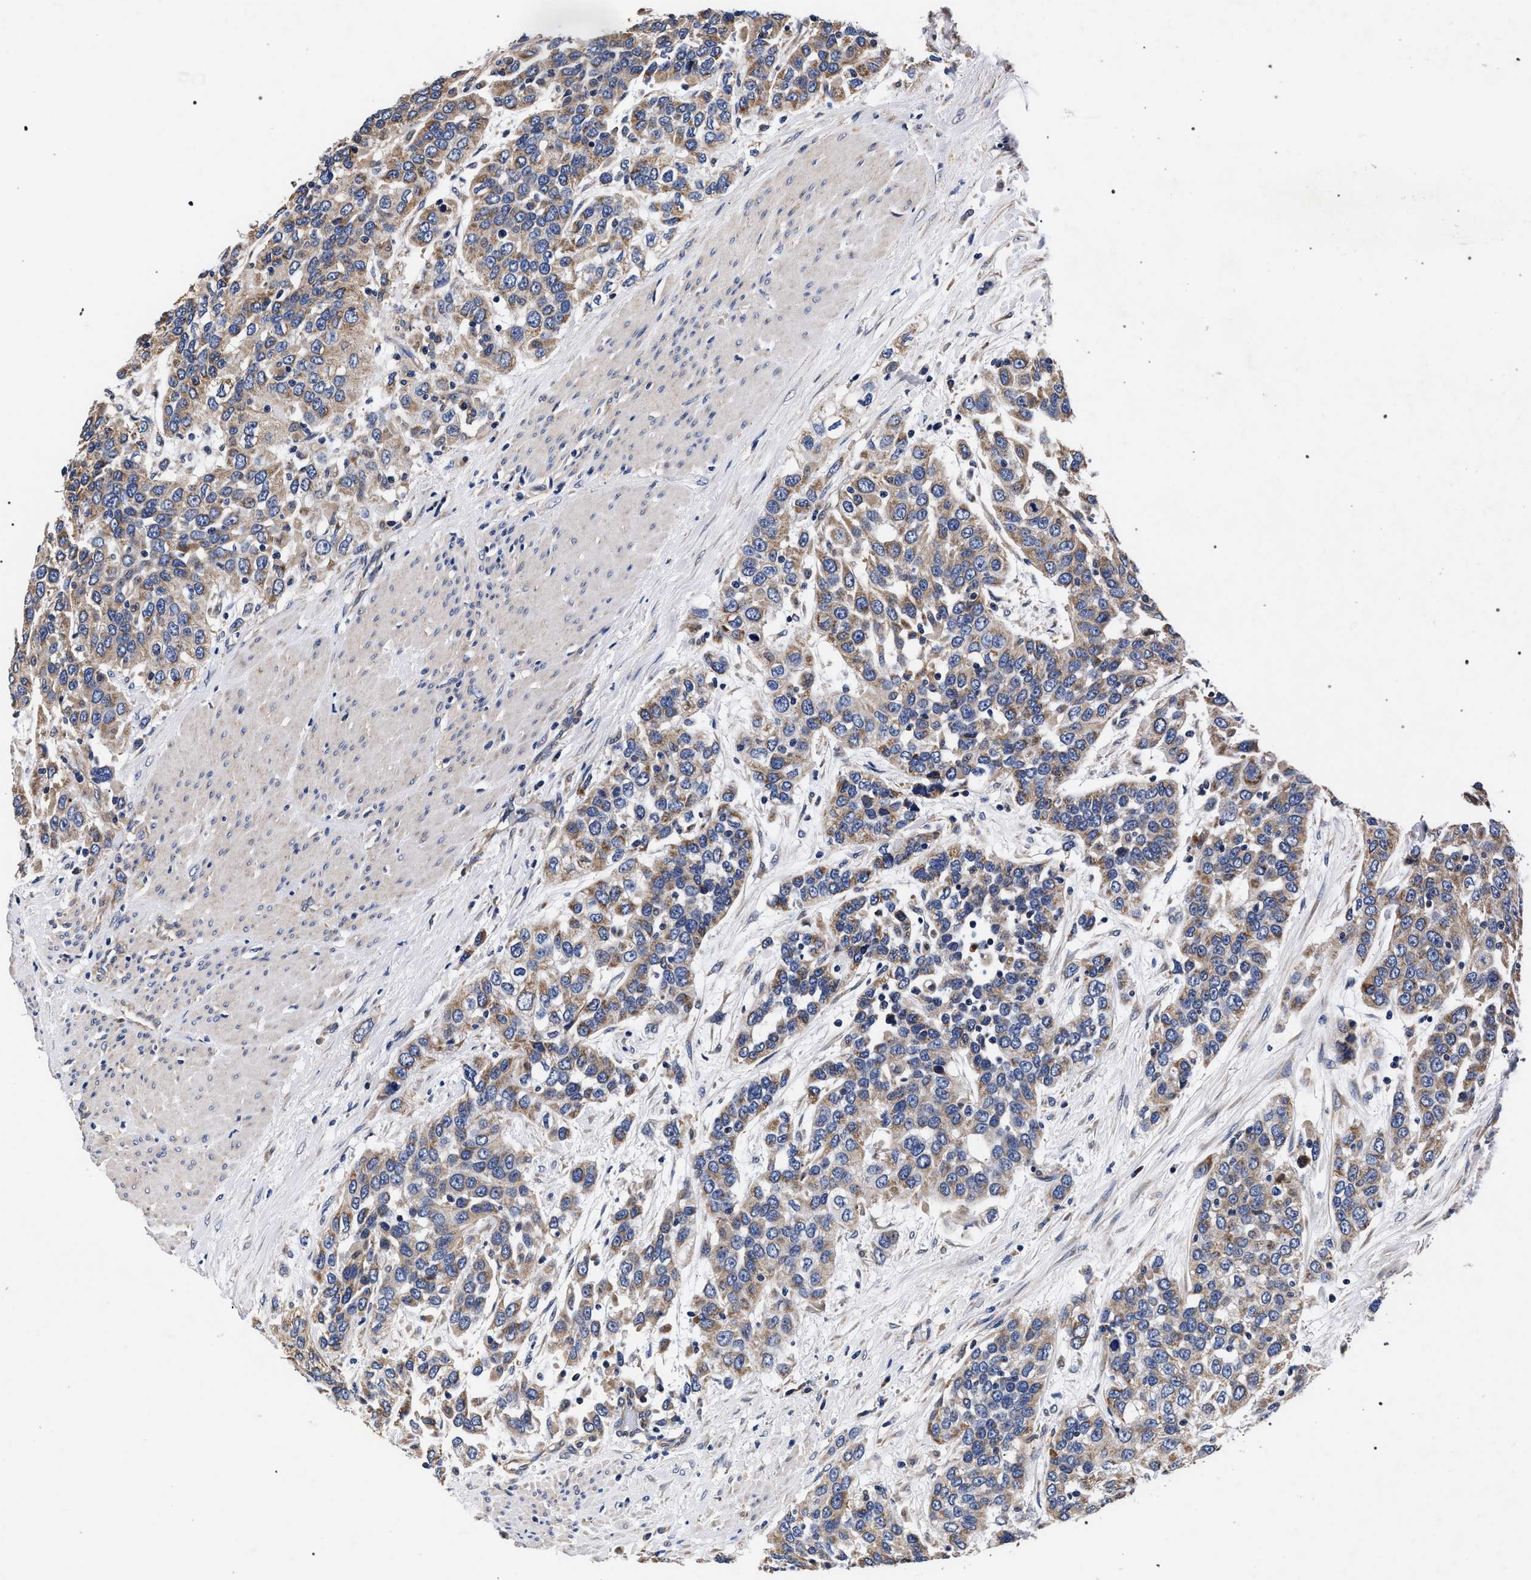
{"staining": {"intensity": "moderate", "quantity": ">75%", "location": "cytoplasmic/membranous"}, "tissue": "urothelial cancer", "cell_type": "Tumor cells", "image_type": "cancer", "snomed": [{"axis": "morphology", "description": "Urothelial carcinoma, High grade"}, {"axis": "topography", "description": "Urinary bladder"}], "caption": "This photomicrograph shows immunohistochemistry (IHC) staining of urothelial cancer, with medium moderate cytoplasmic/membranous positivity in about >75% of tumor cells.", "gene": "CFAP95", "patient": {"sex": "female", "age": 80}}